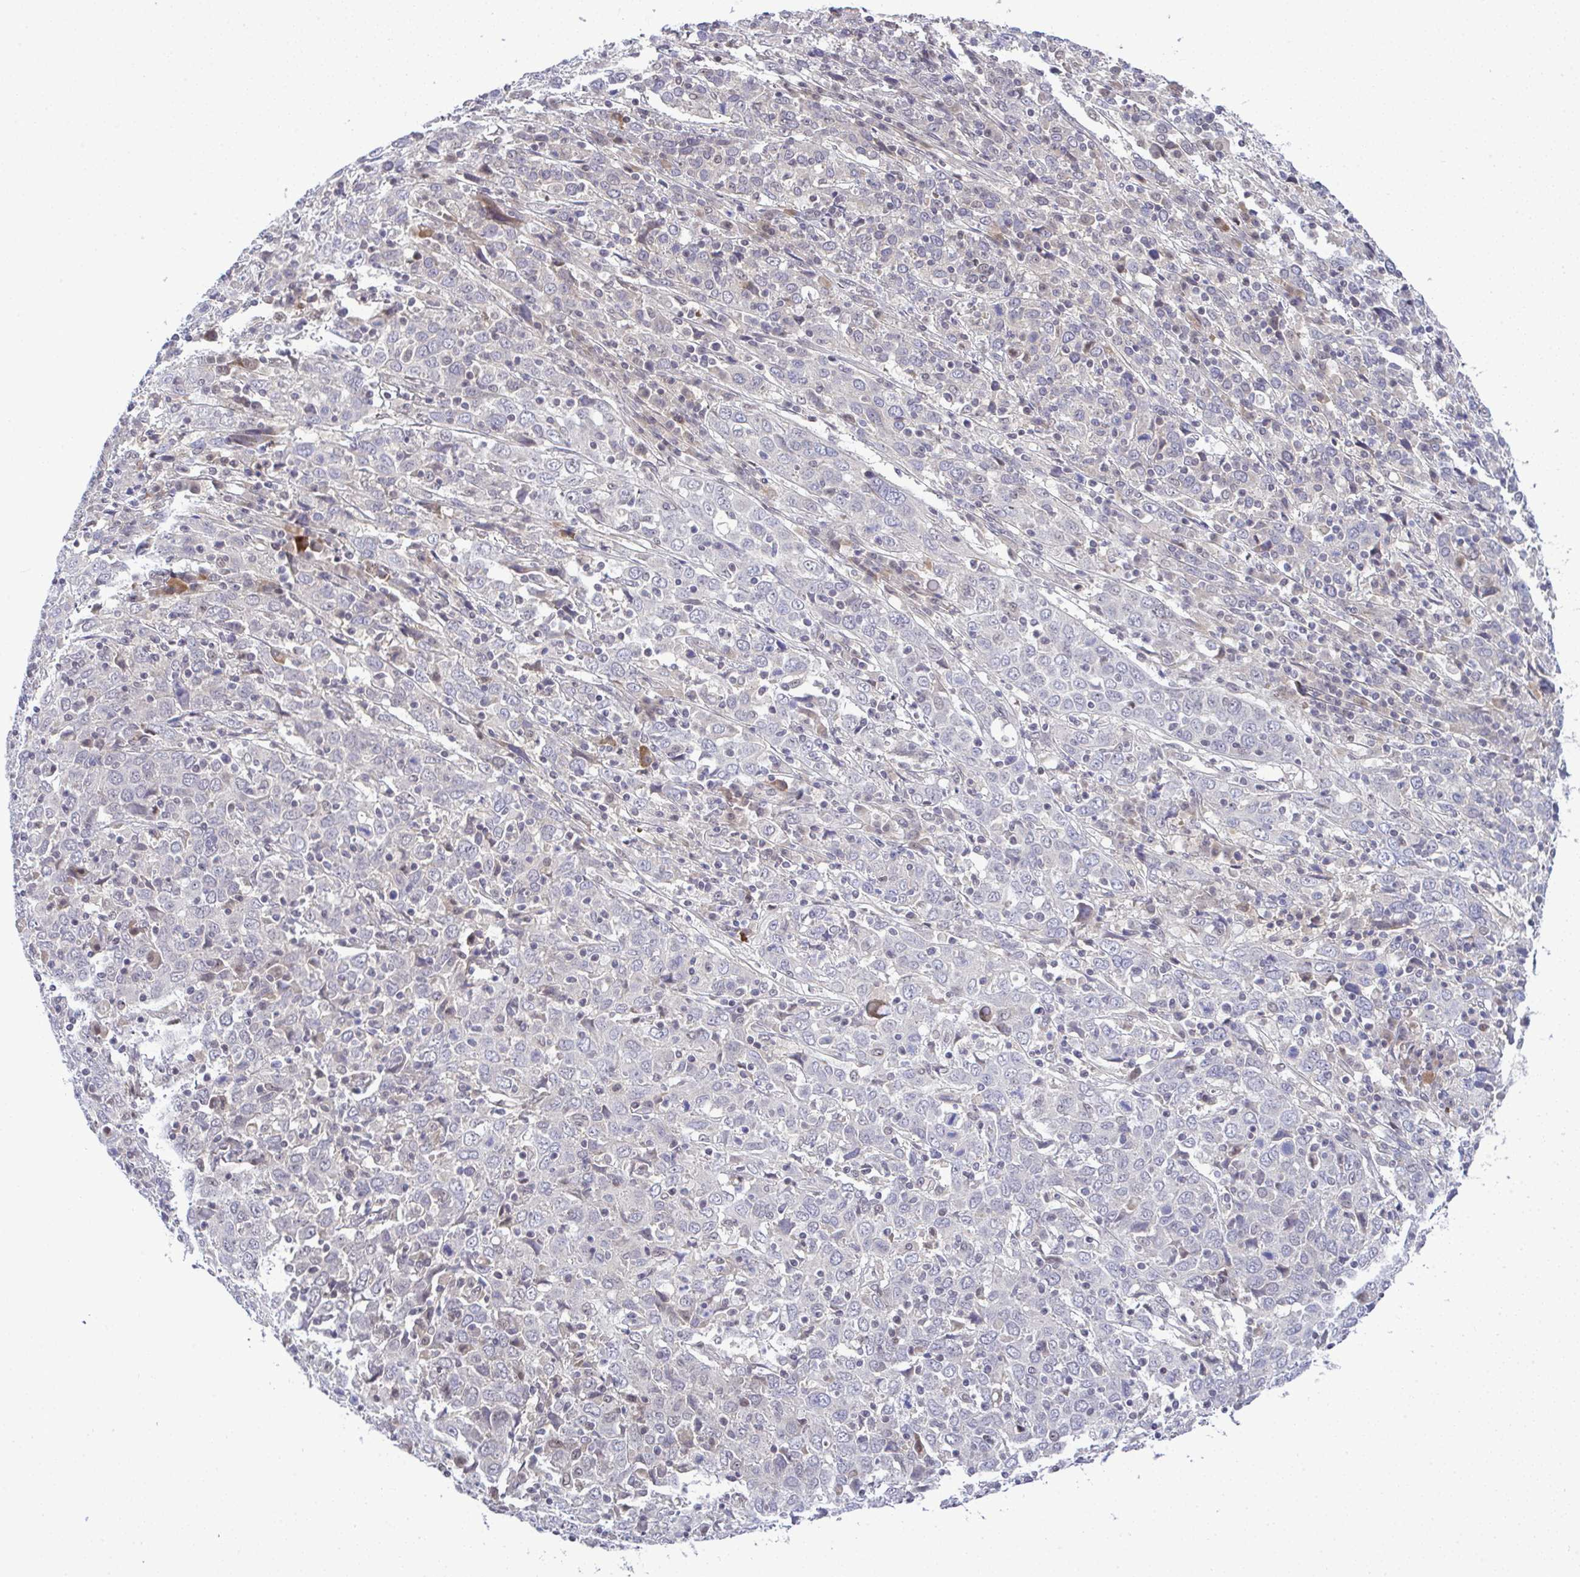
{"staining": {"intensity": "negative", "quantity": "none", "location": "none"}, "tissue": "cervical cancer", "cell_type": "Tumor cells", "image_type": "cancer", "snomed": [{"axis": "morphology", "description": "Squamous cell carcinoma, NOS"}, {"axis": "topography", "description": "Cervix"}], "caption": "Immunohistochemistry micrograph of human cervical cancer (squamous cell carcinoma) stained for a protein (brown), which demonstrates no positivity in tumor cells.", "gene": "C9orf64", "patient": {"sex": "female", "age": 46}}